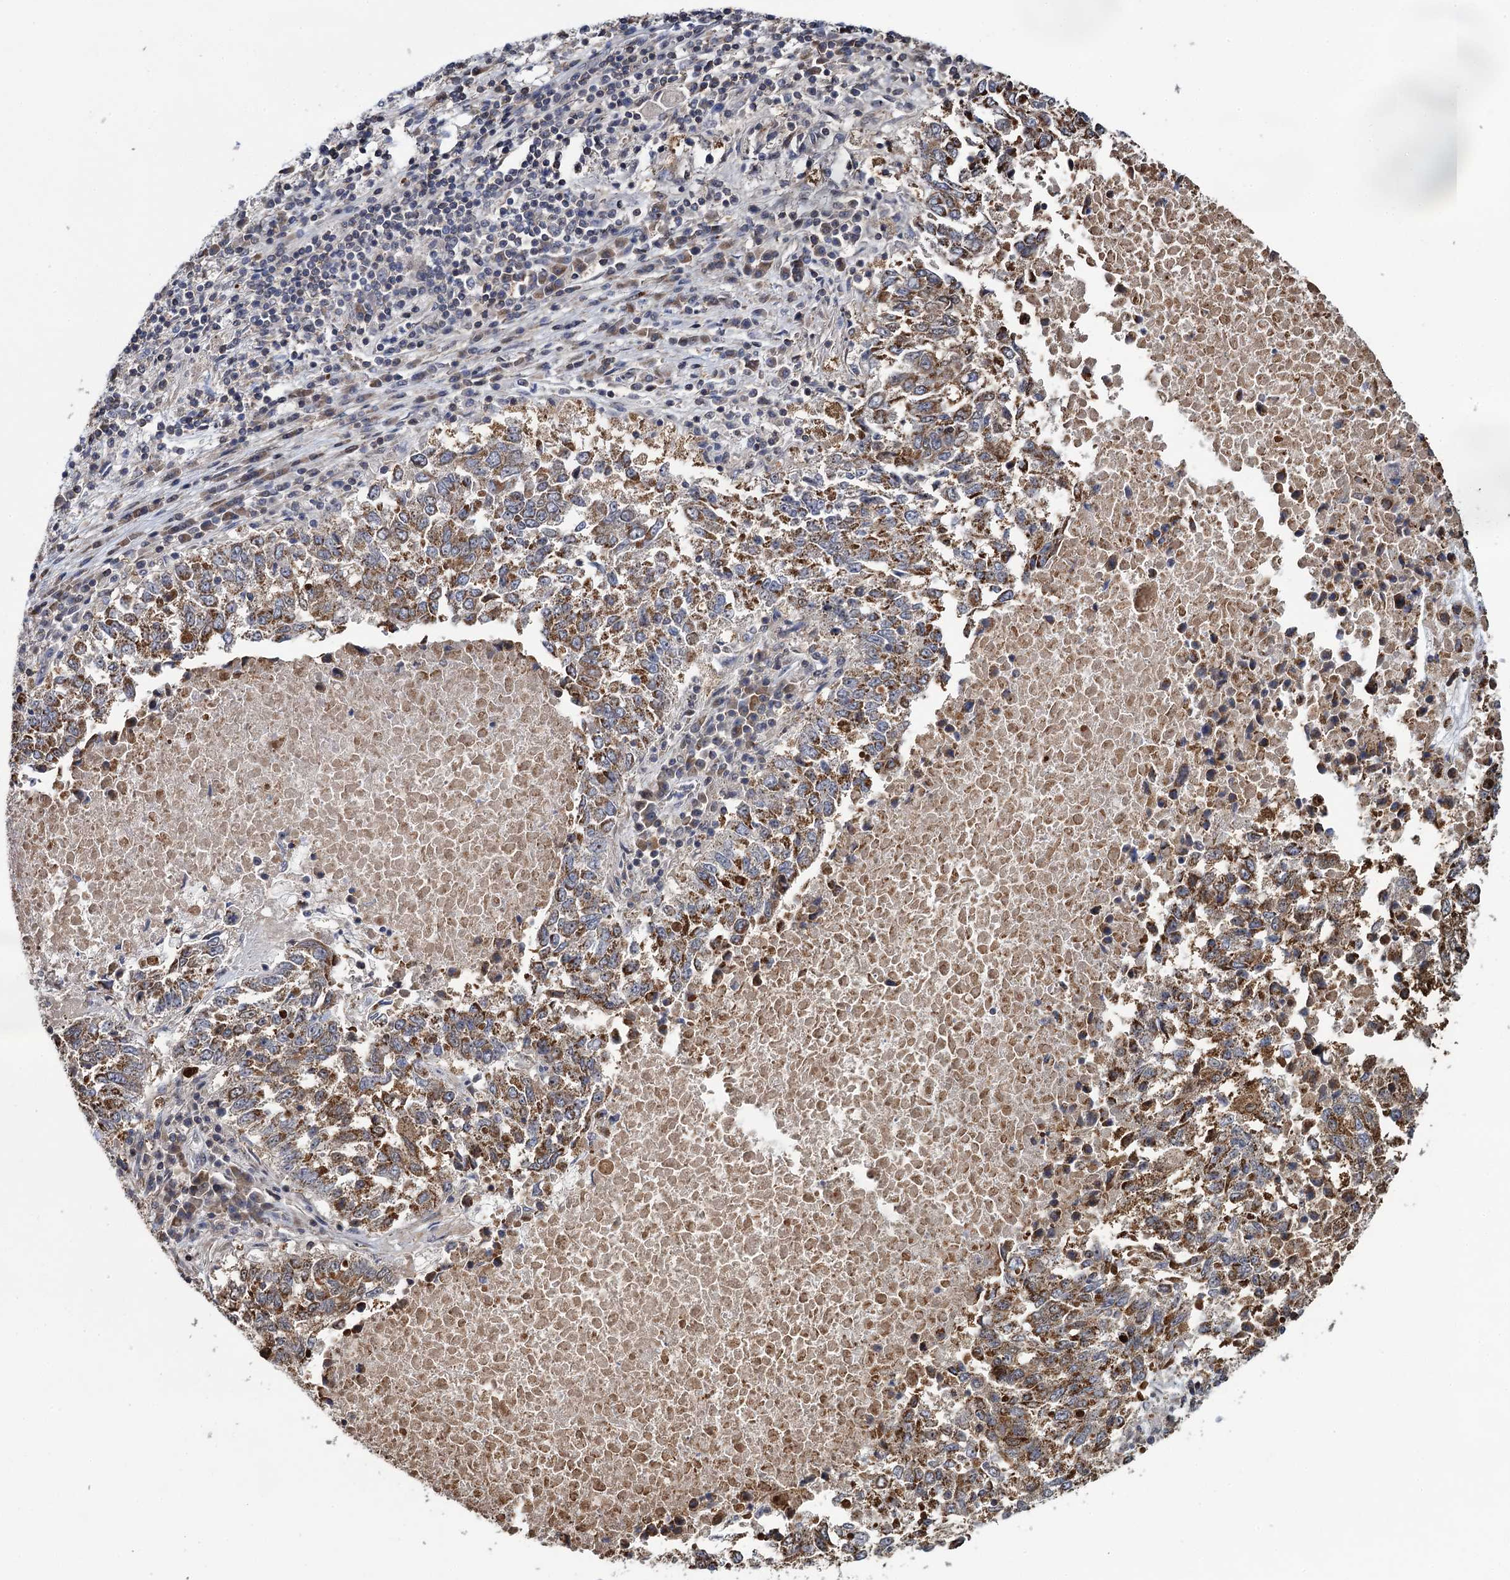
{"staining": {"intensity": "moderate", "quantity": "25%-75%", "location": "cytoplasmic/membranous"}, "tissue": "lung cancer", "cell_type": "Tumor cells", "image_type": "cancer", "snomed": [{"axis": "morphology", "description": "Squamous cell carcinoma, NOS"}, {"axis": "topography", "description": "Lung"}], "caption": "Tumor cells exhibit moderate cytoplasmic/membranous expression in approximately 25%-75% of cells in lung cancer.", "gene": "CCDC102A", "patient": {"sex": "male", "age": 73}}